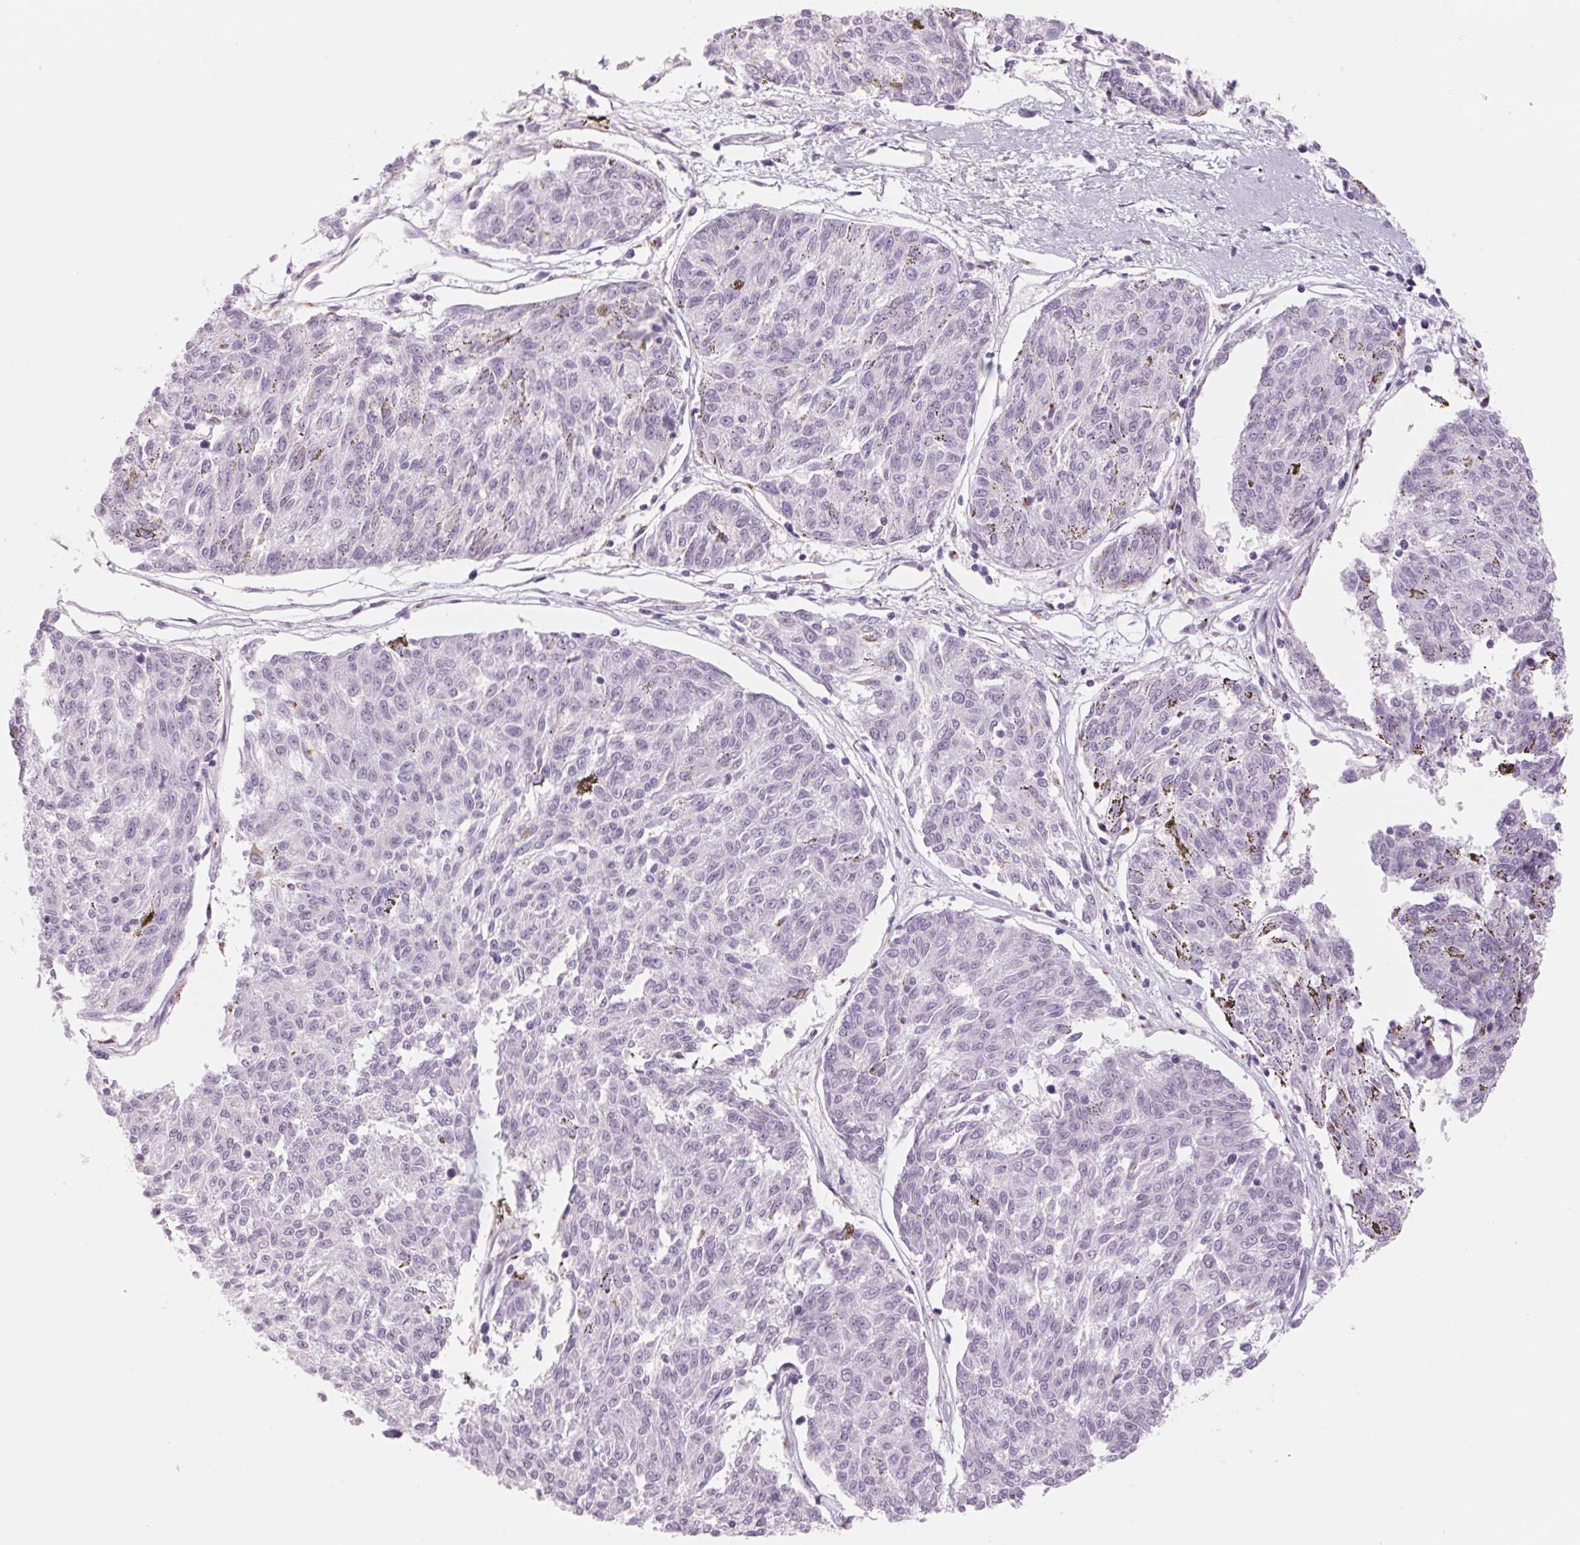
{"staining": {"intensity": "negative", "quantity": "none", "location": "none"}, "tissue": "melanoma", "cell_type": "Tumor cells", "image_type": "cancer", "snomed": [{"axis": "morphology", "description": "Malignant melanoma, NOS"}, {"axis": "topography", "description": "Skin"}], "caption": "This is an IHC histopathology image of melanoma. There is no positivity in tumor cells.", "gene": "GALNT7", "patient": {"sex": "female", "age": 72}}